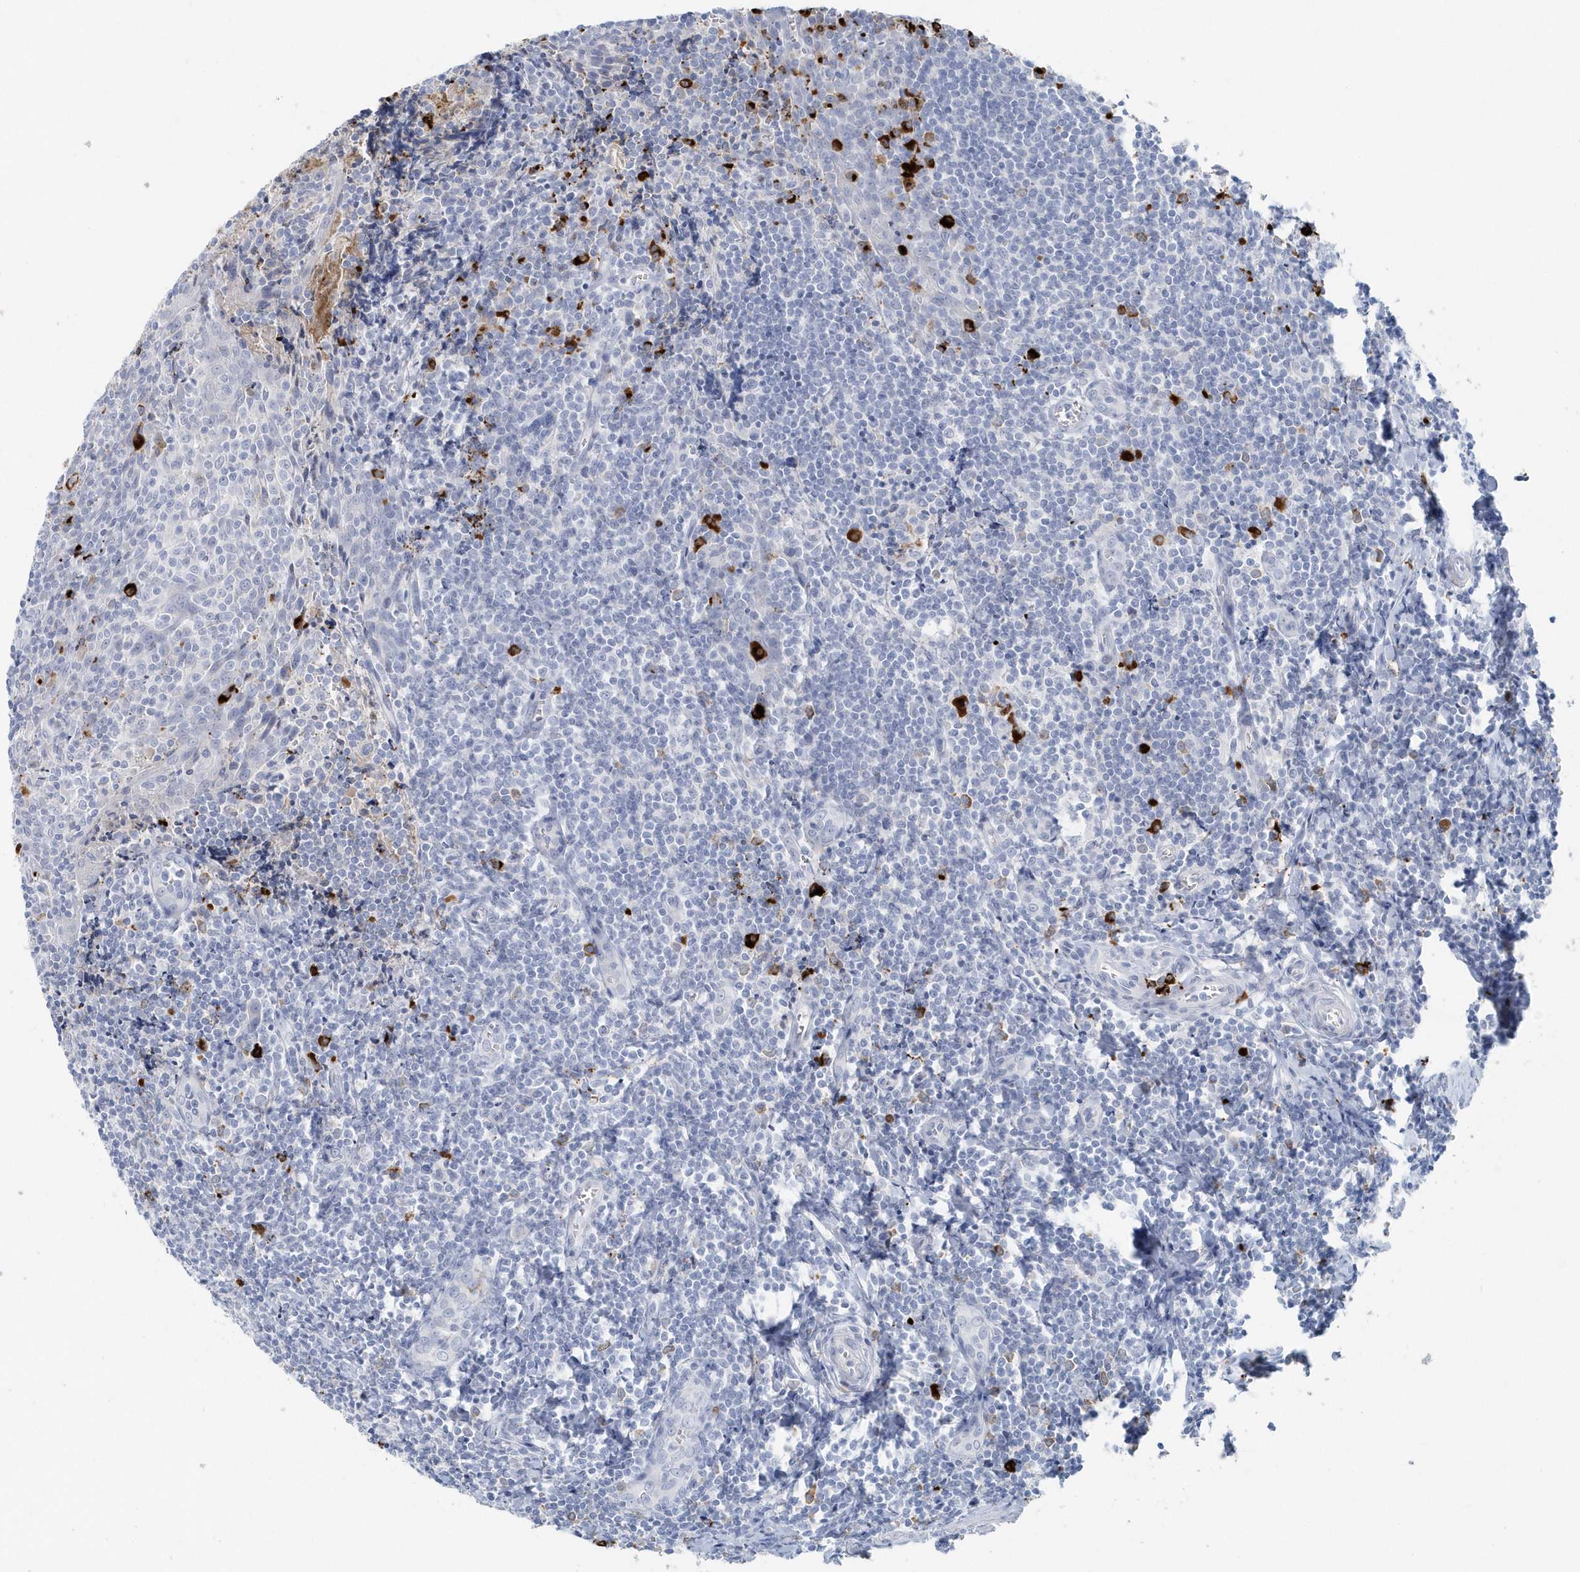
{"staining": {"intensity": "strong", "quantity": "<25%", "location": "cytoplasmic/membranous"}, "tissue": "tonsil", "cell_type": "Germinal center cells", "image_type": "normal", "snomed": [{"axis": "morphology", "description": "Normal tissue, NOS"}, {"axis": "topography", "description": "Tonsil"}], "caption": "Normal tonsil reveals strong cytoplasmic/membranous expression in approximately <25% of germinal center cells The protein of interest is stained brown, and the nuclei are stained in blue (DAB (3,3'-diaminobenzidine) IHC with brightfield microscopy, high magnification)..", "gene": "JCHAIN", "patient": {"sex": "male", "age": 27}}